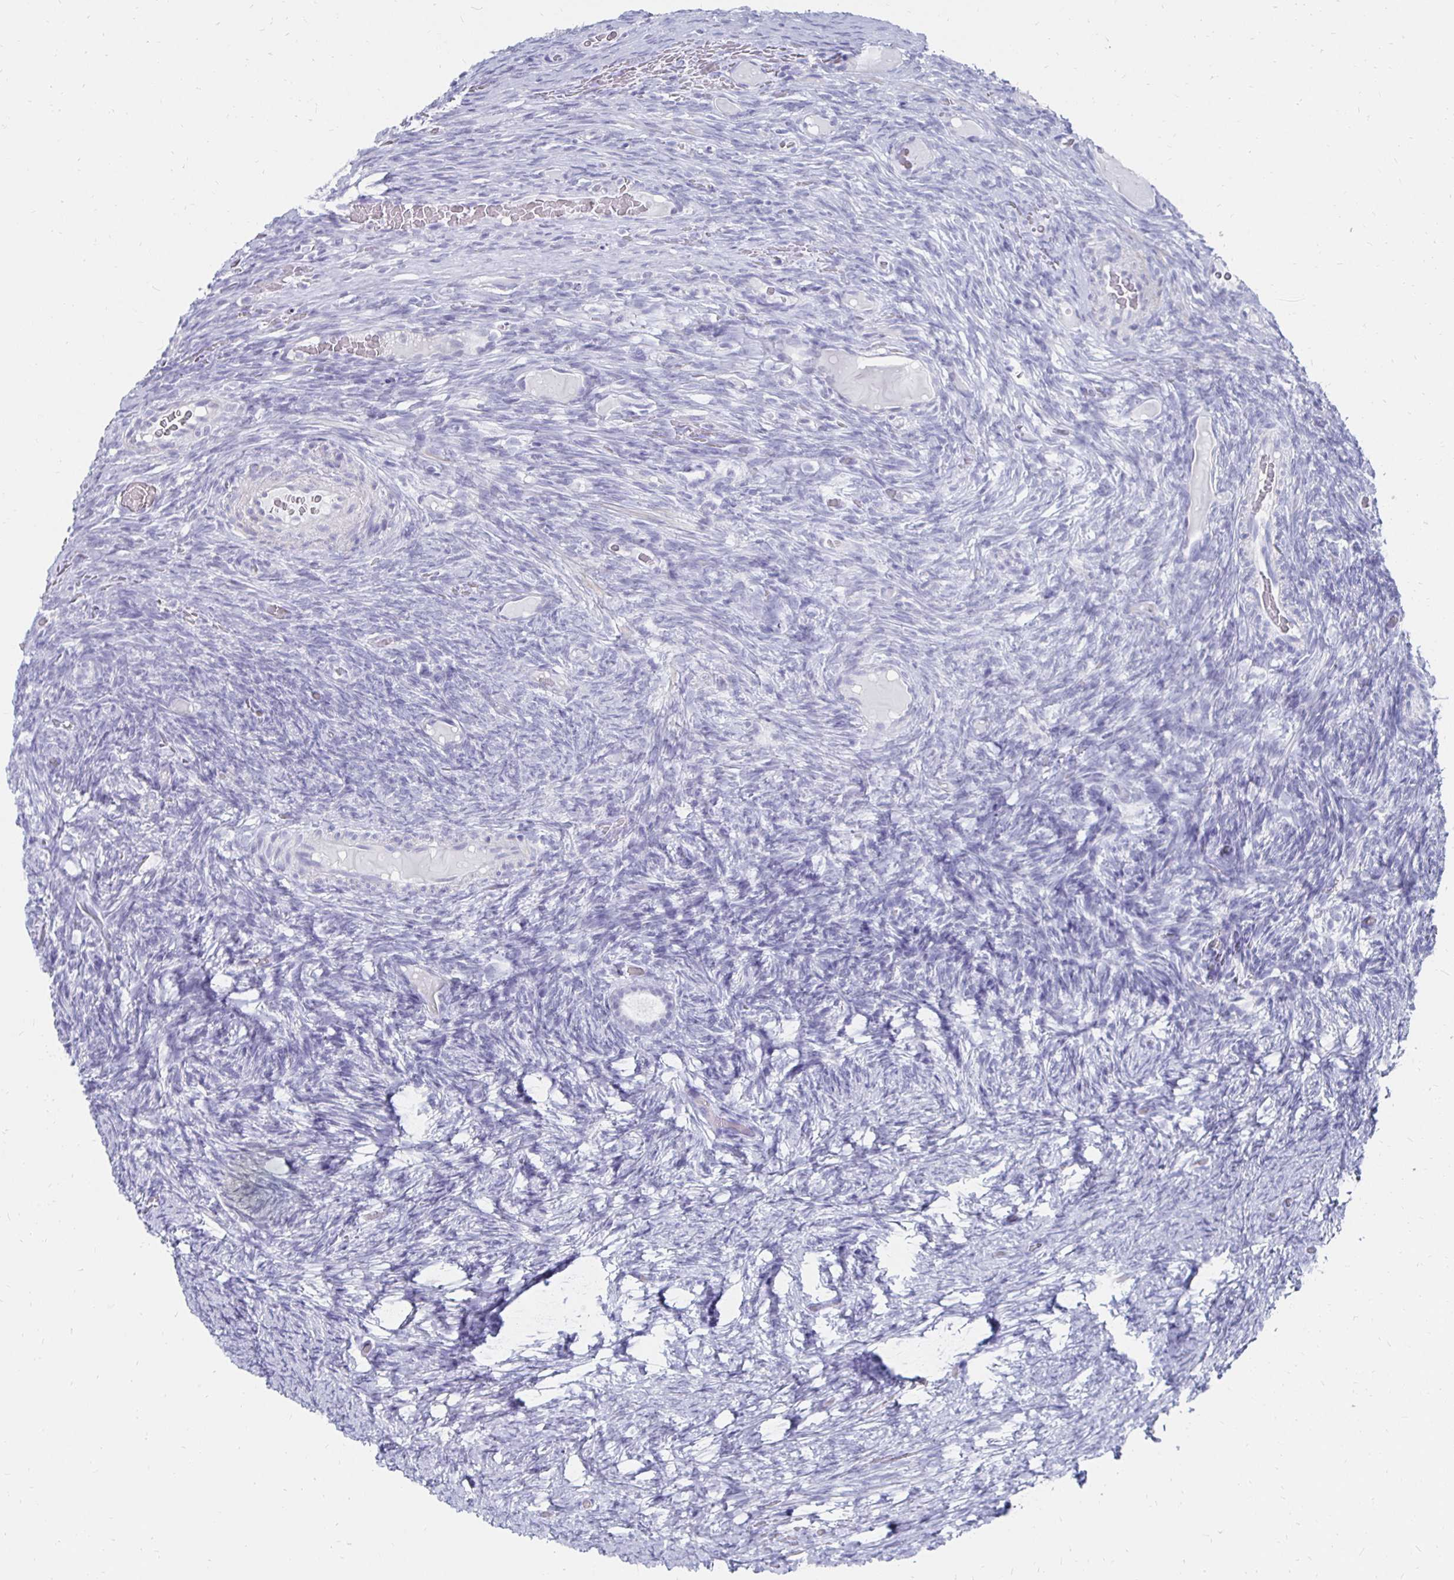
{"staining": {"intensity": "negative", "quantity": "none", "location": "none"}, "tissue": "ovary", "cell_type": "Follicle cells", "image_type": "normal", "snomed": [{"axis": "morphology", "description": "Normal tissue, NOS"}, {"axis": "topography", "description": "Ovary"}], "caption": "Follicle cells are negative for protein expression in unremarkable human ovary.", "gene": "SYCP3", "patient": {"sex": "female", "age": 34}}